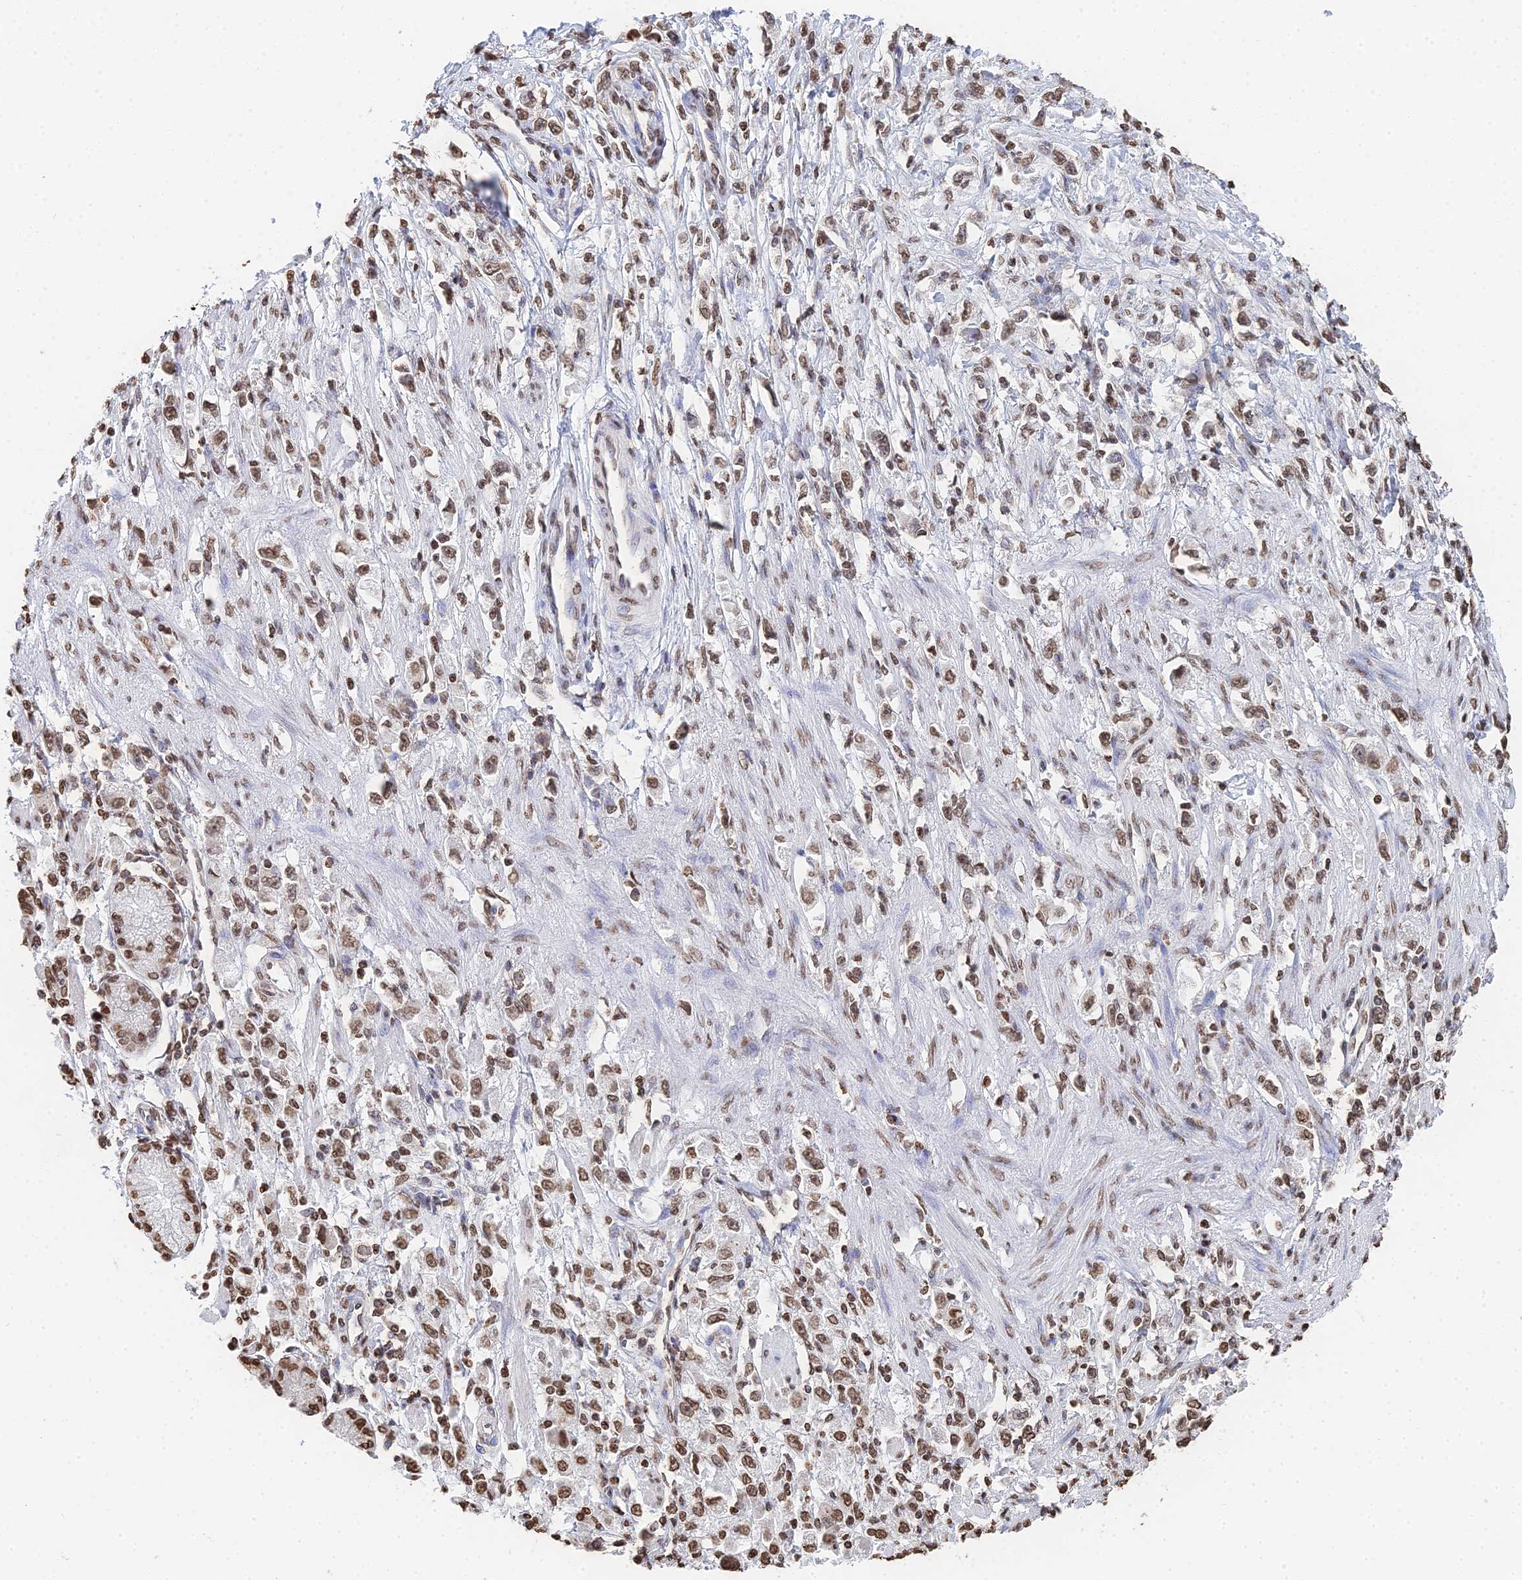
{"staining": {"intensity": "moderate", "quantity": ">75%", "location": "nuclear"}, "tissue": "stomach cancer", "cell_type": "Tumor cells", "image_type": "cancer", "snomed": [{"axis": "morphology", "description": "Adenocarcinoma, NOS"}, {"axis": "topography", "description": "Stomach"}], "caption": "Brown immunohistochemical staining in human adenocarcinoma (stomach) shows moderate nuclear staining in approximately >75% of tumor cells. The staining was performed using DAB, with brown indicating positive protein expression. Nuclei are stained blue with hematoxylin.", "gene": "GBP3", "patient": {"sex": "female", "age": 59}}